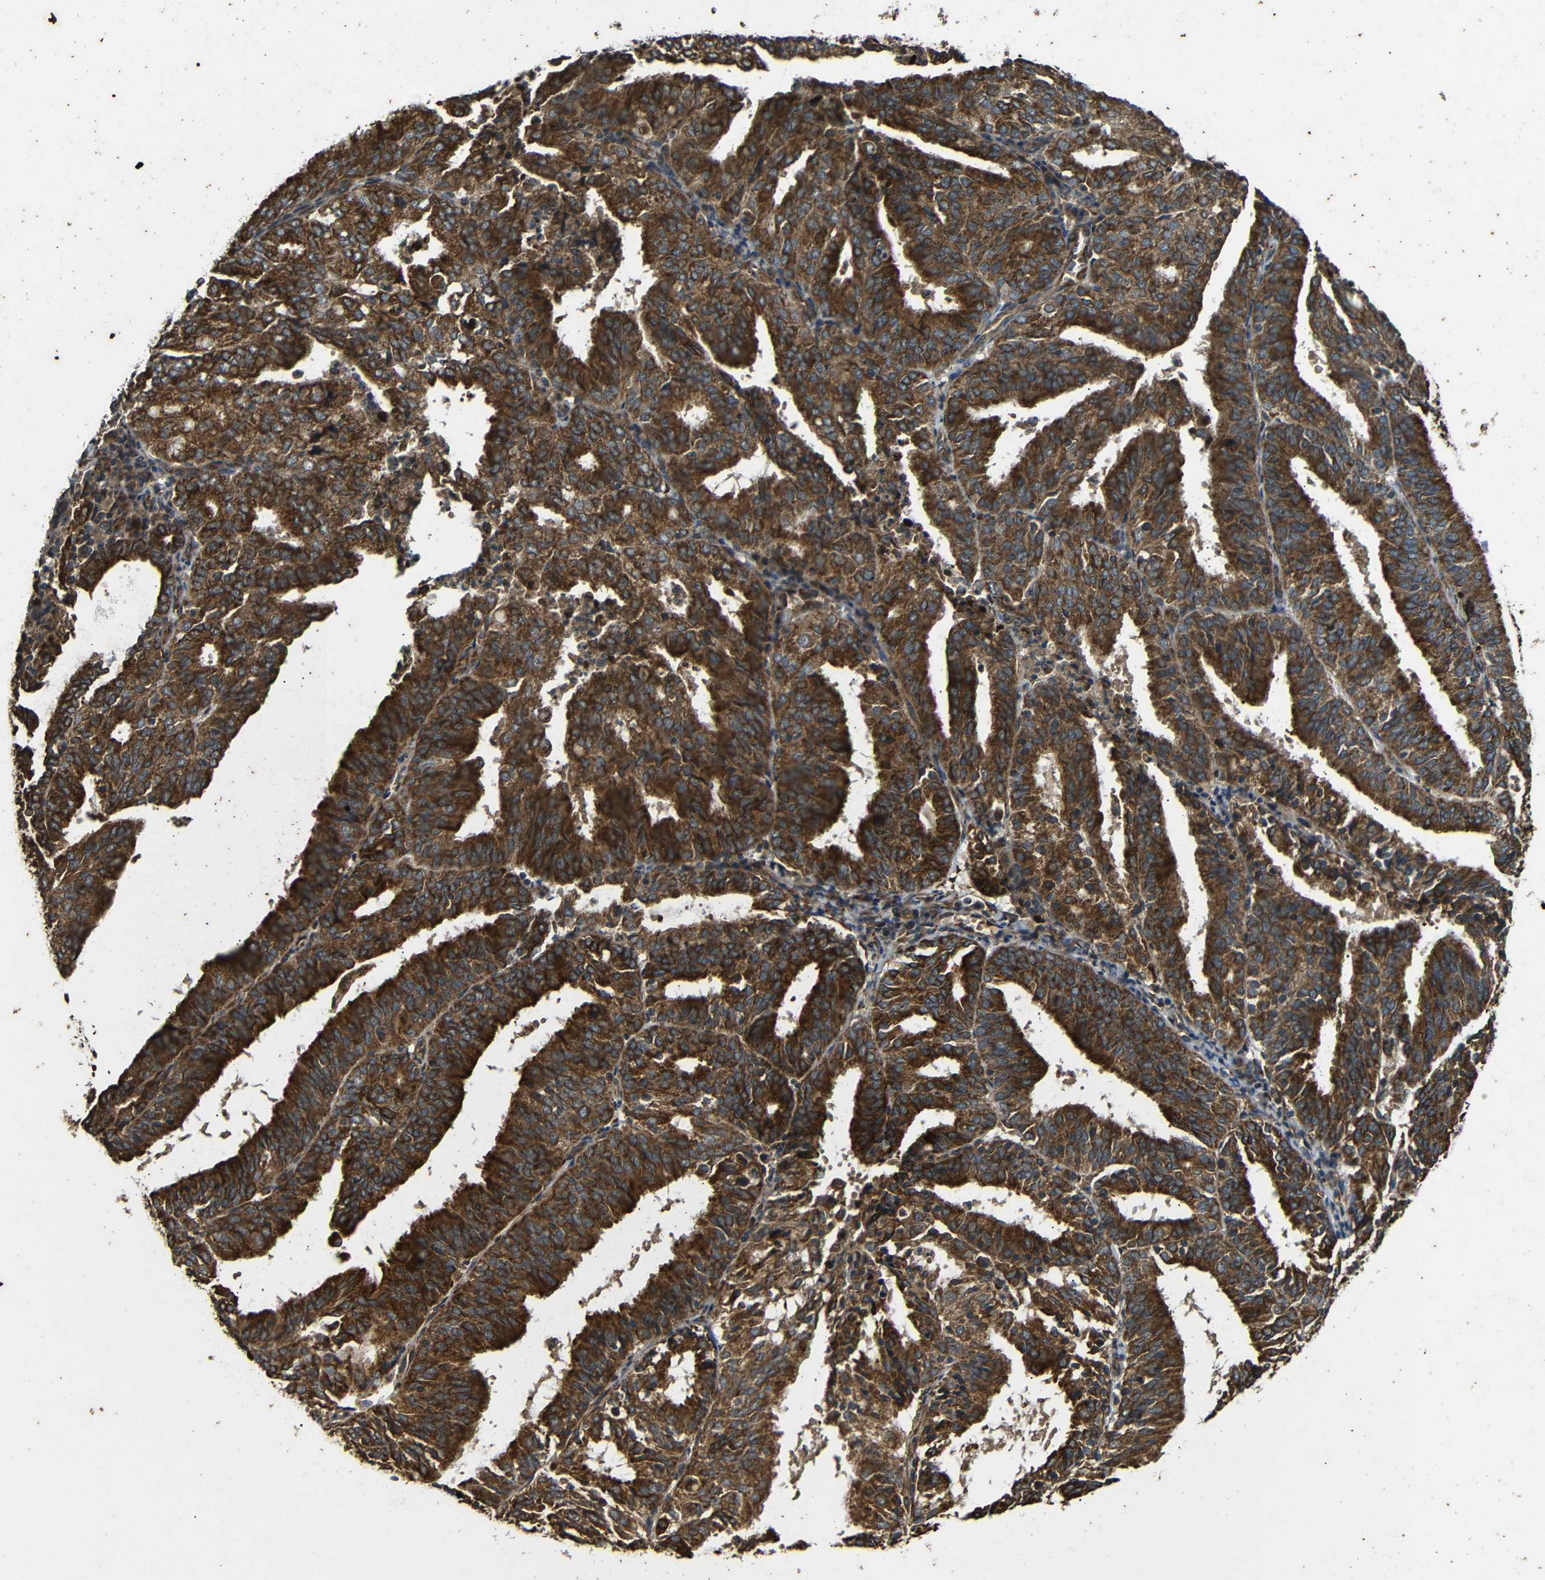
{"staining": {"intensity": "strong", "quantity": ">75%", "location": "cytoplasmic/membranous"}, "tissue": "endometrial cancer", "cell_type": "Tumor cells", "image_type": "cancer", "snomed": [{"axis": "morphology", "description": "Adenocarcinoma, NOS"}, {"axis": "topography", "description": "Uterus"}], "caption": "Adenocarcinoma (endometrial) stained with a protein marker displays strong staining in tumor cells.", "gene": "TRPC1", "patient": {"sex": "female", "age": 60}}